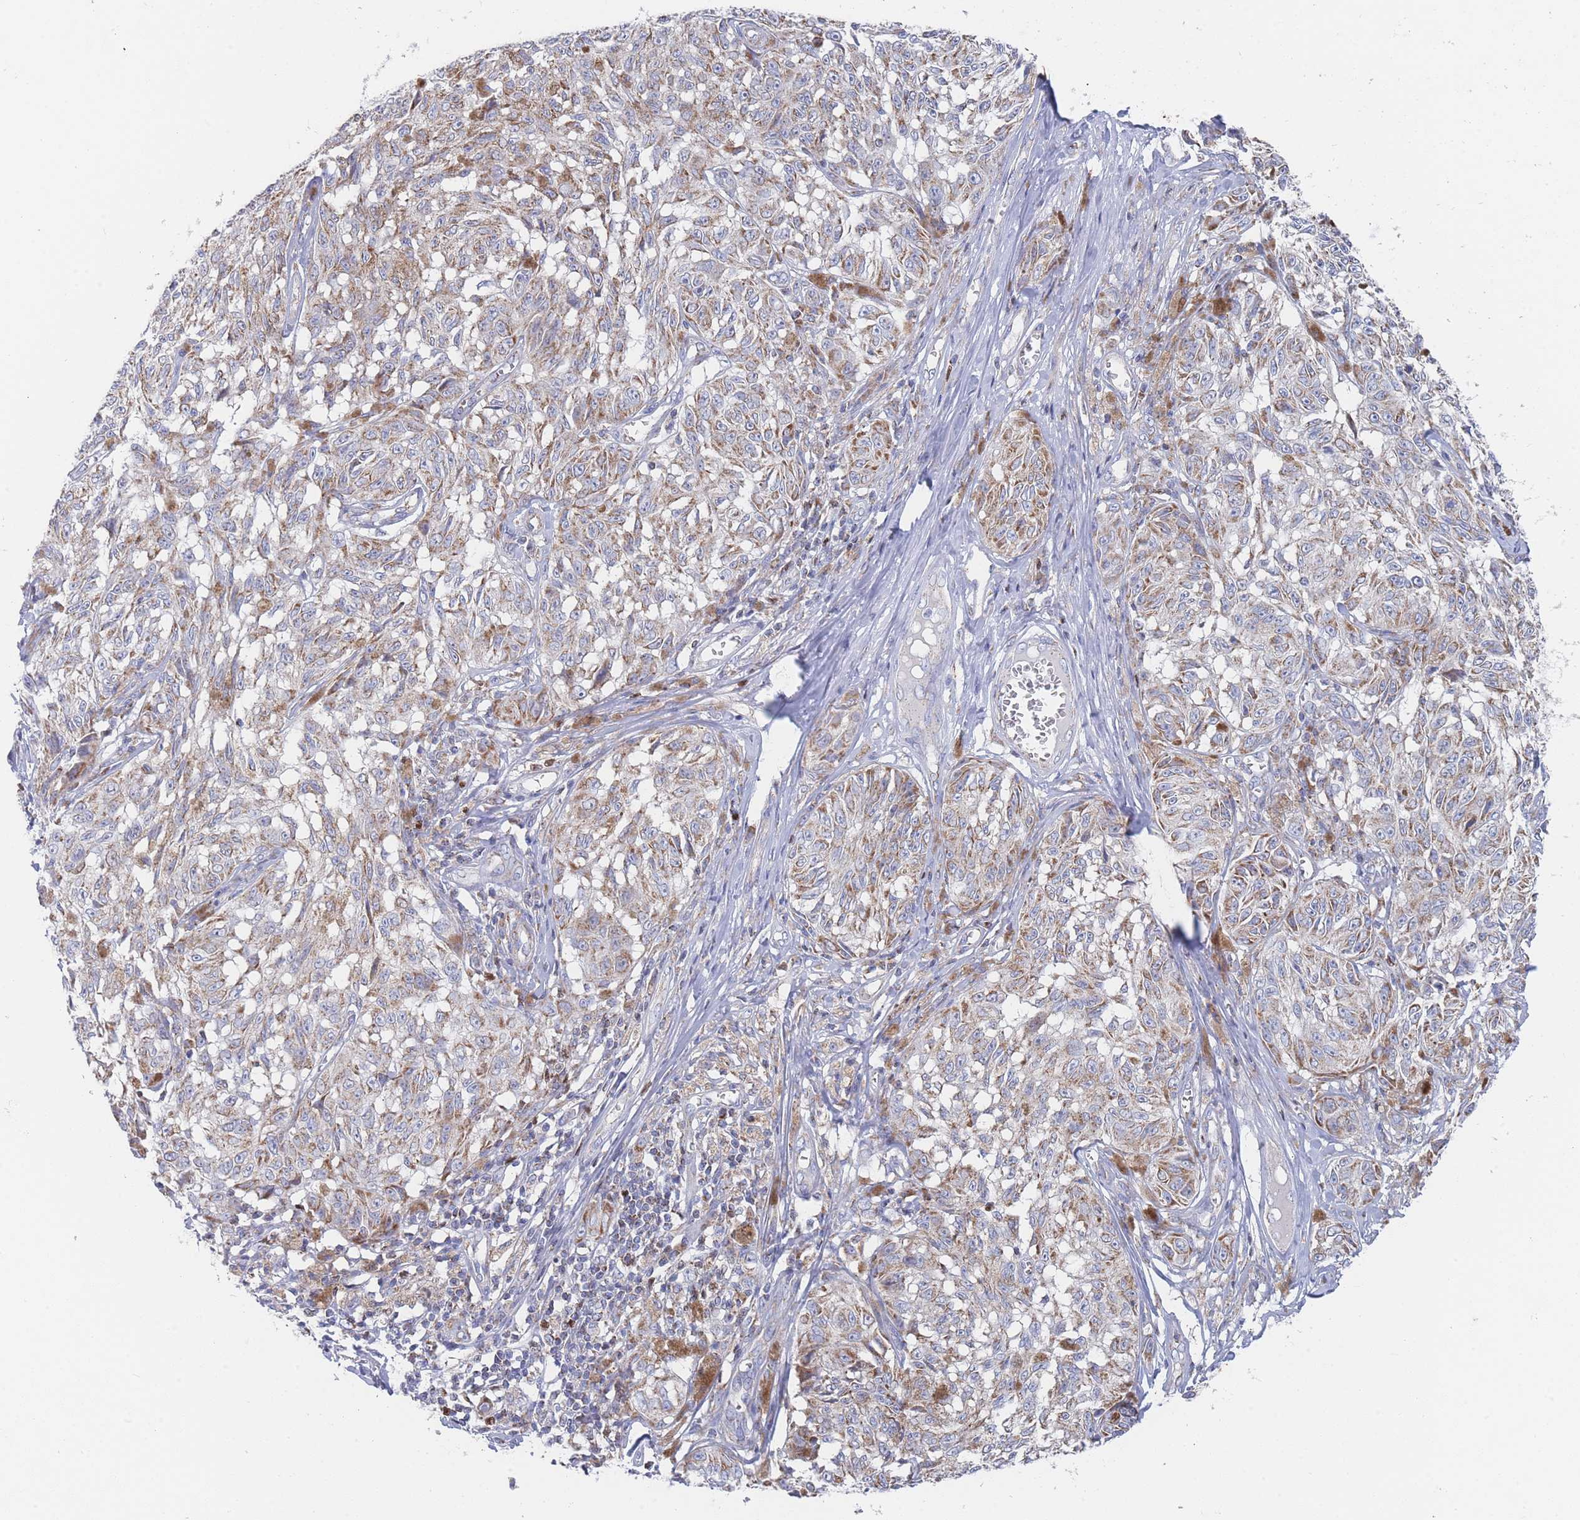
{"staining": {"intensity": "moderate", "quantity": "25%-75%", "location": "cytoplasmic/membranous"}, "tissue": "melanoma", "cell_type": "Tumor cells", "image_type": "cancer", "snomed": [{"axis": "morphology", "description": "Malignant melanoma, NOS"}, {"axis": "topography", "description": "Skin"}], "caption": "About 25%-75% of tumor cells in human melanoma display moderate cytoplasmic/membranous protein expression as visualized by brown immunohistochemical staining.", "gene": "IKZF4", "patient": {"sex": "male", "age": 68}}